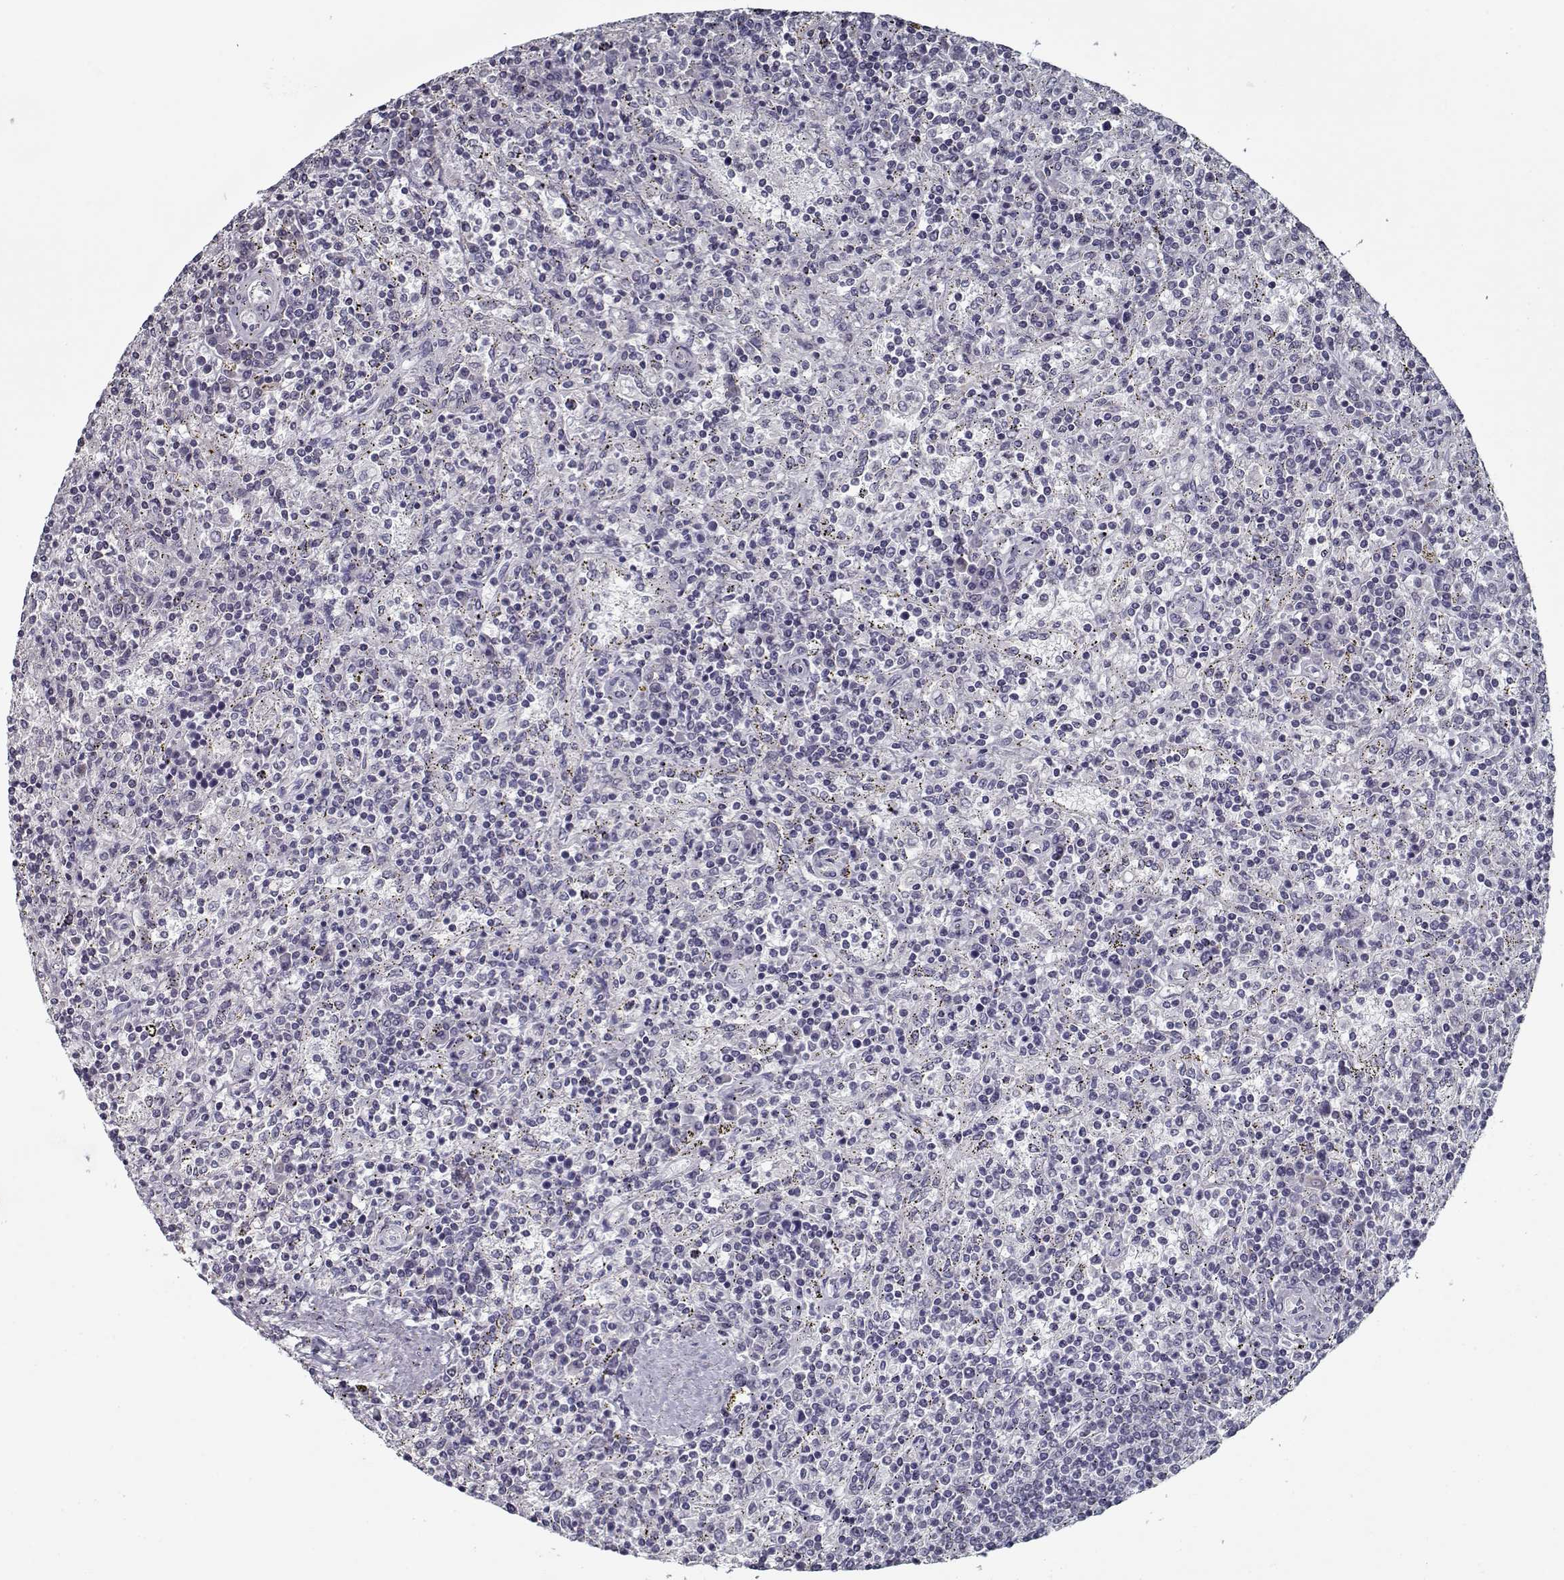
{"staining": {"intensity": "negative", "quantity": "none", "location": "none"}, "tissue": "lymphoma", "cell_type": "Tumor cells", "image_type": "cancer", "snomed": [{"axis": "morphology", "description": "Malignant lymphoma, non-Hodgkin's type, Low grade"}, {"axis": "topography", "description": "Spleen"}], "caption": "Lymphoma was stained to show a protein in brown. There is no significant expression in tumor cells. Nuclei are stained in blue.", "gene": "SEC16B", "patient": {"sex": "male", "age": 62}}